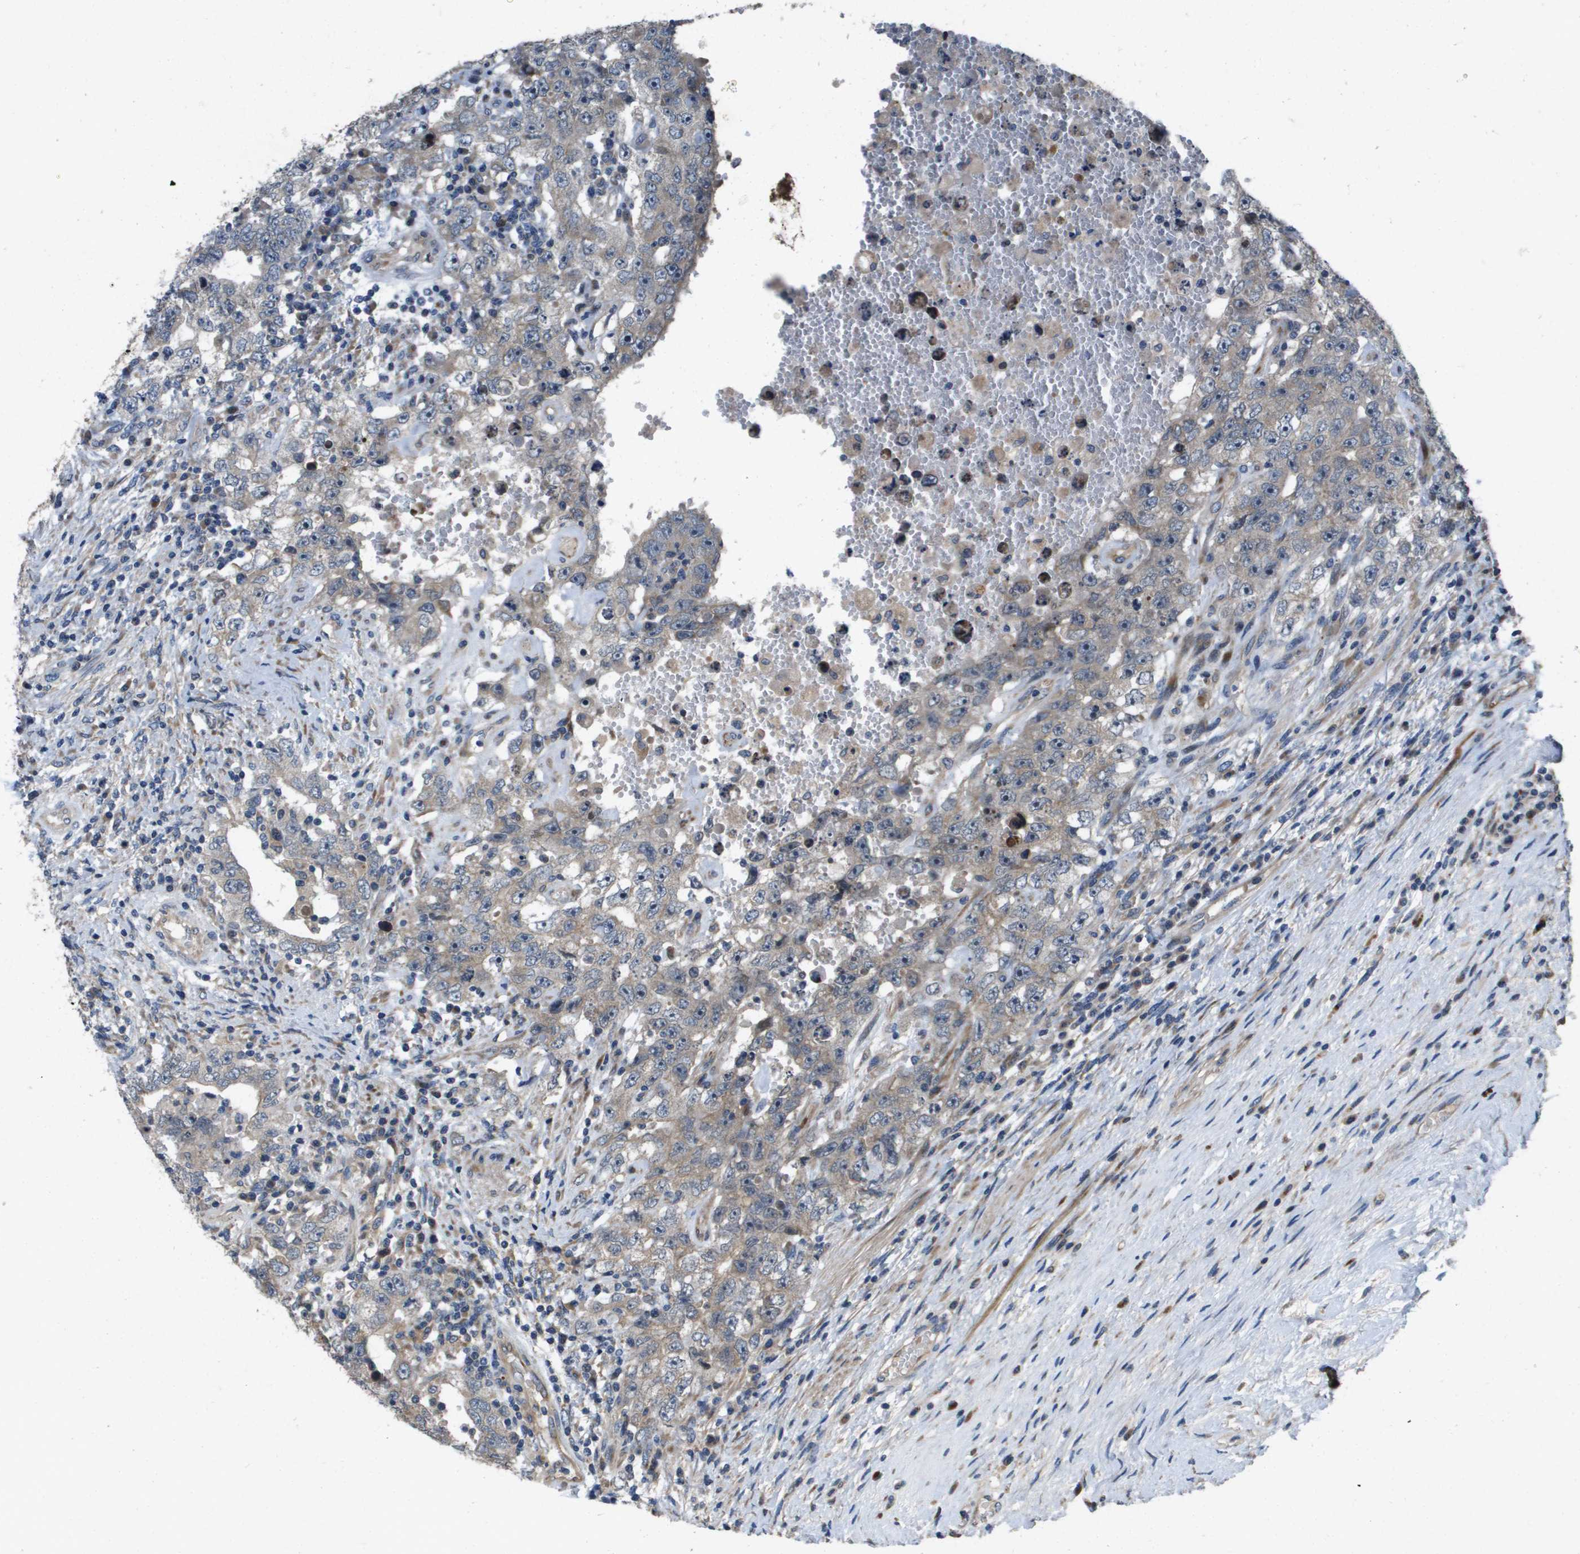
{"staining": {"intensity": "negative", "quantity": "none", "location": "none"}, "tissue": "testis cancer", "cell_type": "Tumor cells", "image_type": "cancer", "snomed": [{"axis": "morphology", "description": "Carcinoma, Embryonal, NOS"}, {"axis": "topography", "description": "Testis"}], "caption": "Immunohistochemical staining of human embryonal carcinoma (testis) shows no significant expression in tumor cells.", "gene": "ENTPD2", "patient": {"sex": "male", "age": 26}}